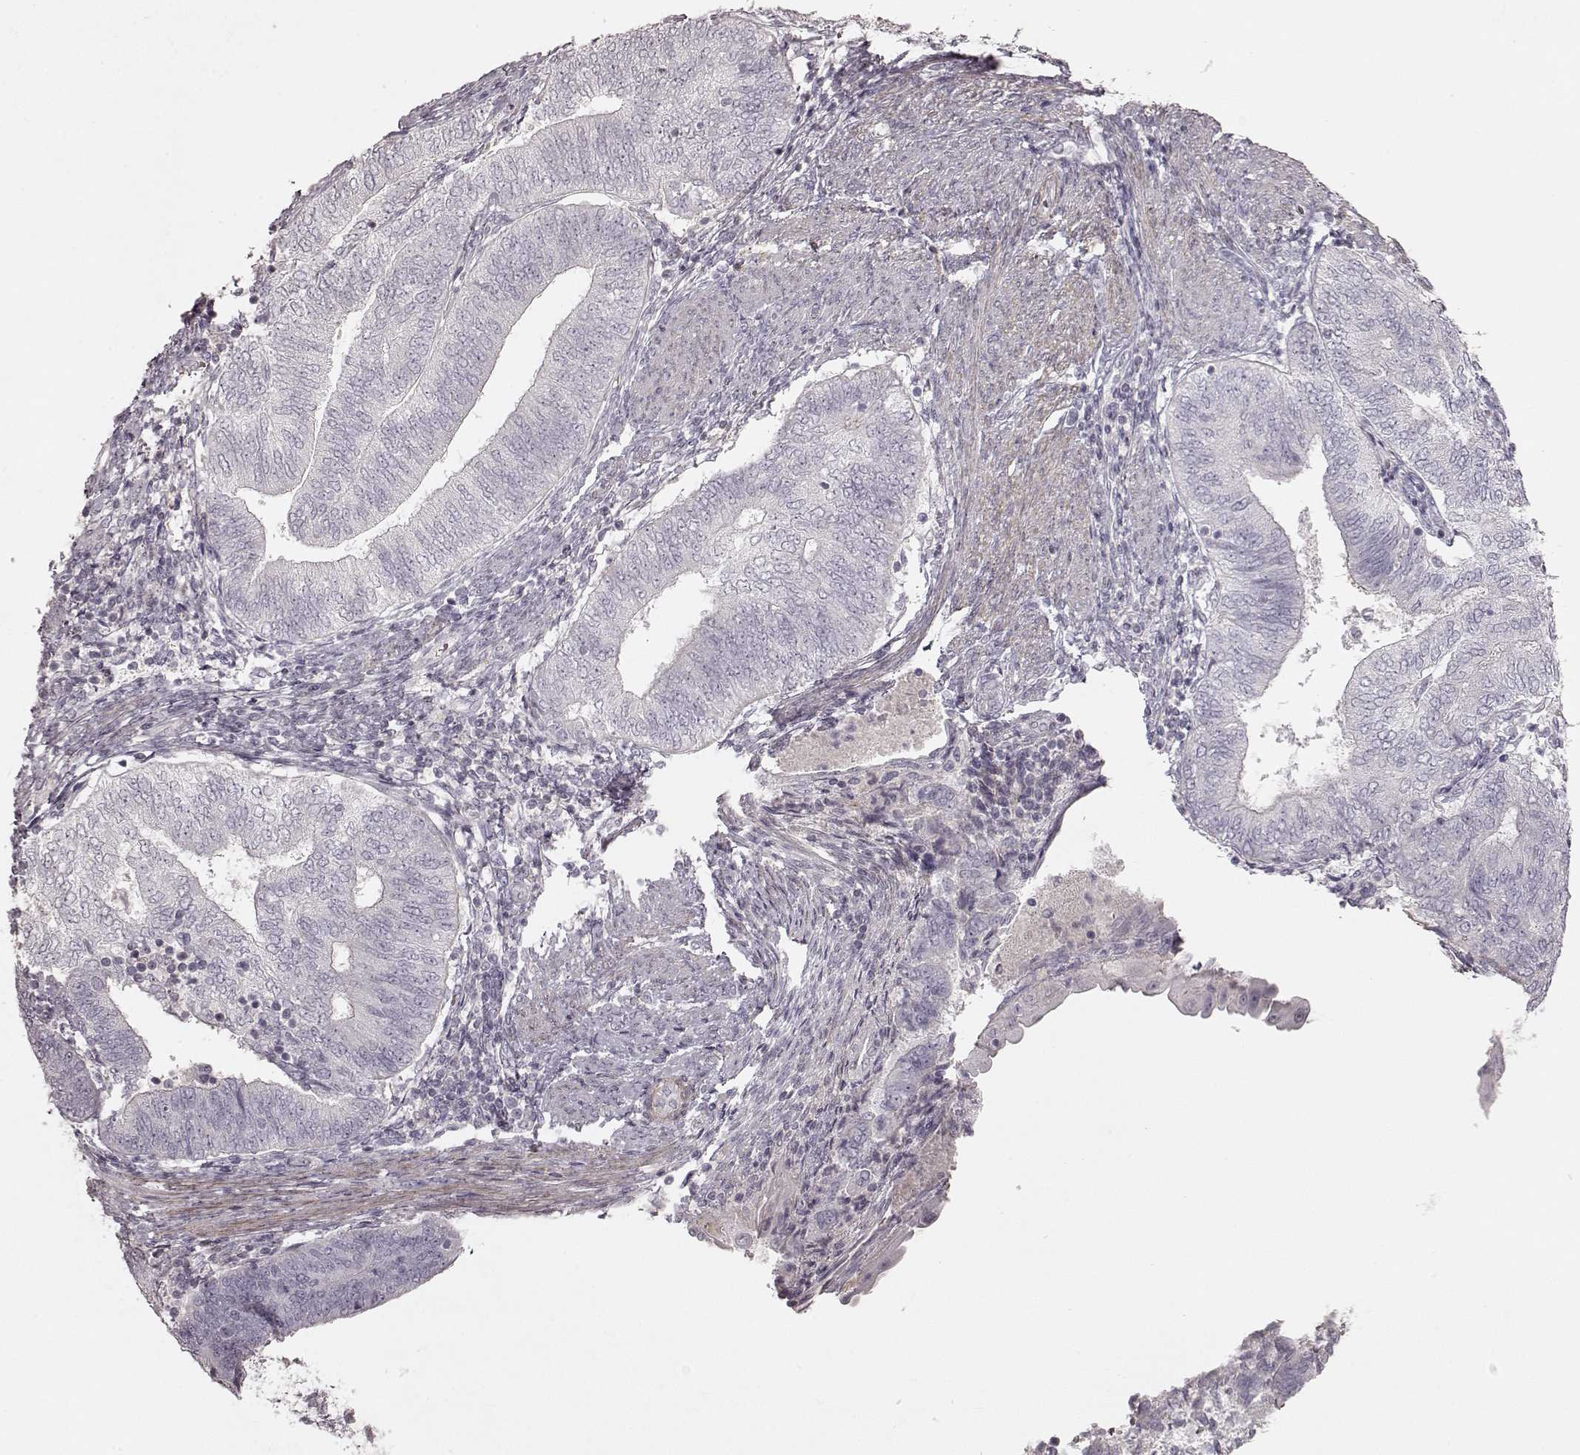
{"staining": {"intensity": "negative", "quantity": "none", "location": "none"}, "tissue": "endometrial cancer", "cell_type": "Tumor cells", "image_type": "cancer", "snomed": [{"axis": "morphology", "description": "Adenocarcinoma, NOS"}, {"axis": "topography", "description": "Endometrium"}], "caption": "DAB (3,3'-diaminobenzidine) immunohistochemical staining of human adenocarcinoma (endometrial) exhibits no significant expression in tumor cells.", "gene": "PRLHR", "patient": {"sex": "female", "age": 65}}